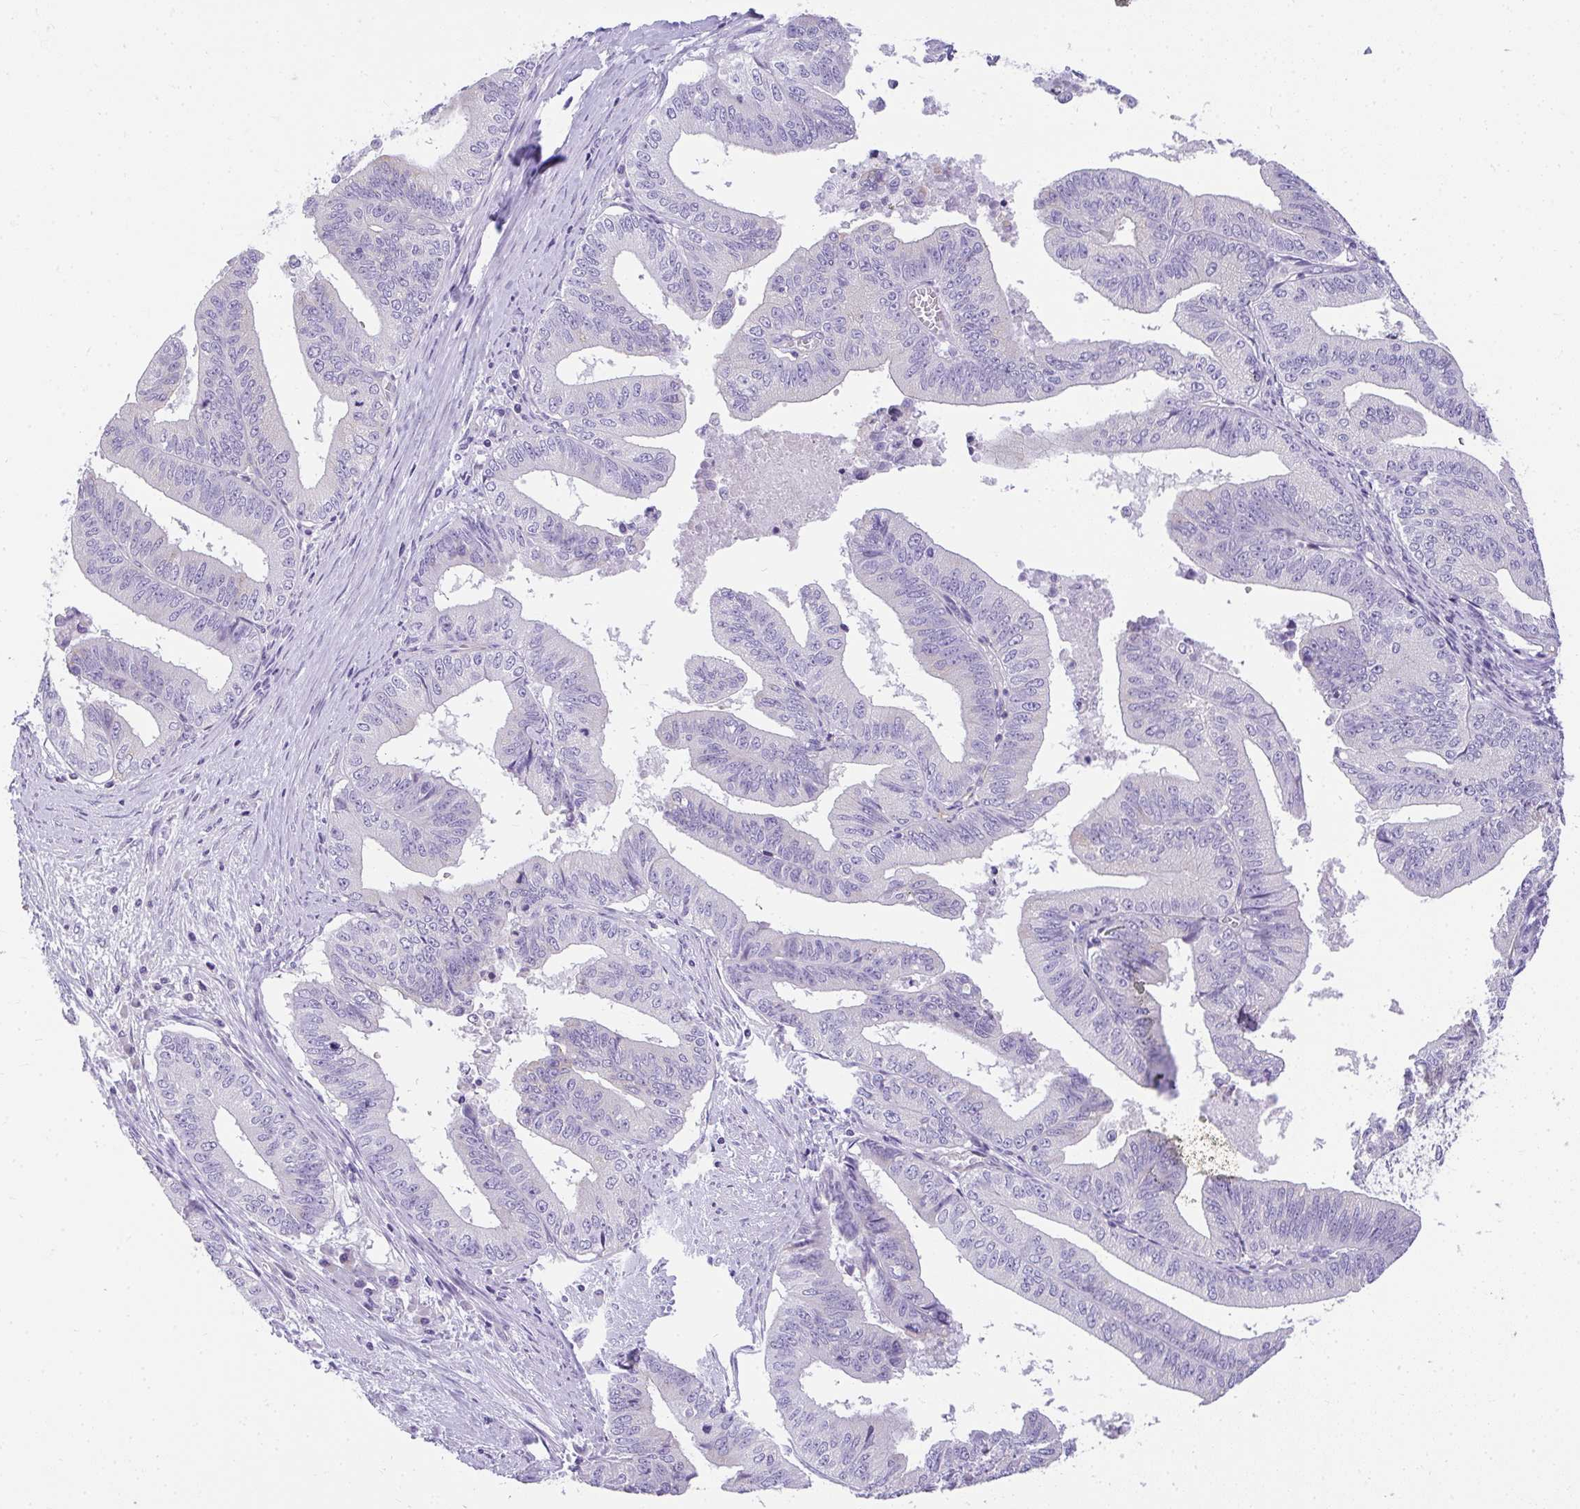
{"staining": {"intensity": "negative", "quantity": "none", "location": "none"}, "tissue": "endometrial cancer", "cell_type": "Tumor cells", "image_type": "cancer", "snomed": [{"axis": "morphology", "description": "Adenocarcinoma, NOS"}, {"axis": "topography", "description": "Endometrium"}], "caption": "IHC histopathology image of human endometrial cancer (adenocarcinoma) stained for a protein (brown), which demonstrates no staining in tumor cells.", "gene": "PLPPR3", "patient": {"sex": "female", "age": 65}}